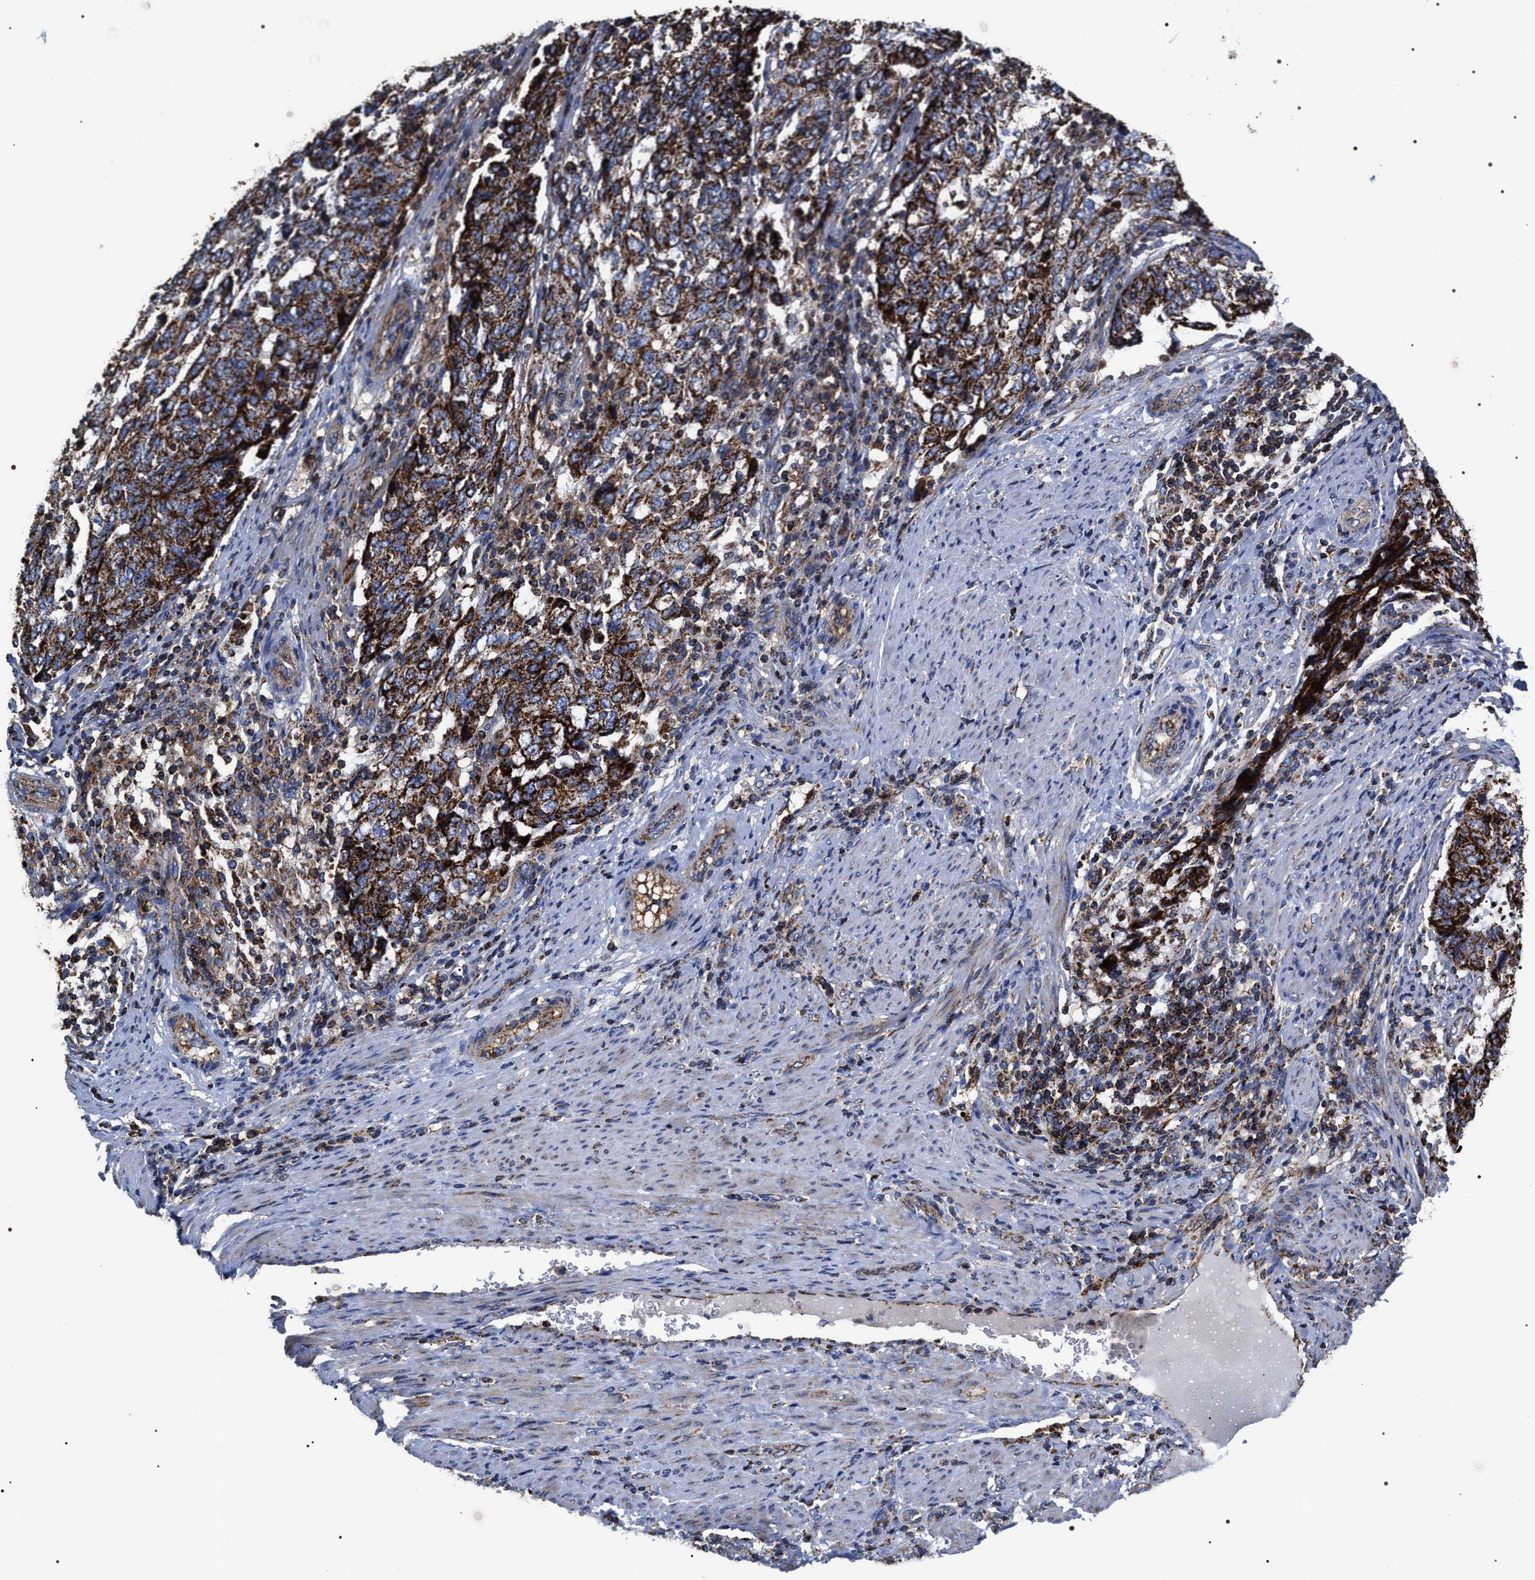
{"staining": {"intensity": "strong", "quantity": ">75%", "location": "cytoplasmic/membranous"}, "tissue": "endometrial cancer", "cell_type": "Tumor cells", "image_type": "cancer", "snomed": [{"axis": "morphology", "description": "Adenocarcinoma, NOS"}, {"axis": "topography", "description": "Endometrium"}], "caption": "Protein expression analysis of human adenocarcinoma (endometrial) reveals strong cytoplasmic/membranous expression in about >75% of tumor cells. Immunohistochemistry stains the protein of interest in brown and the nuclei are stained blue.", "gene": "COG5", "patient": {"sex": "female", "age": 80}}